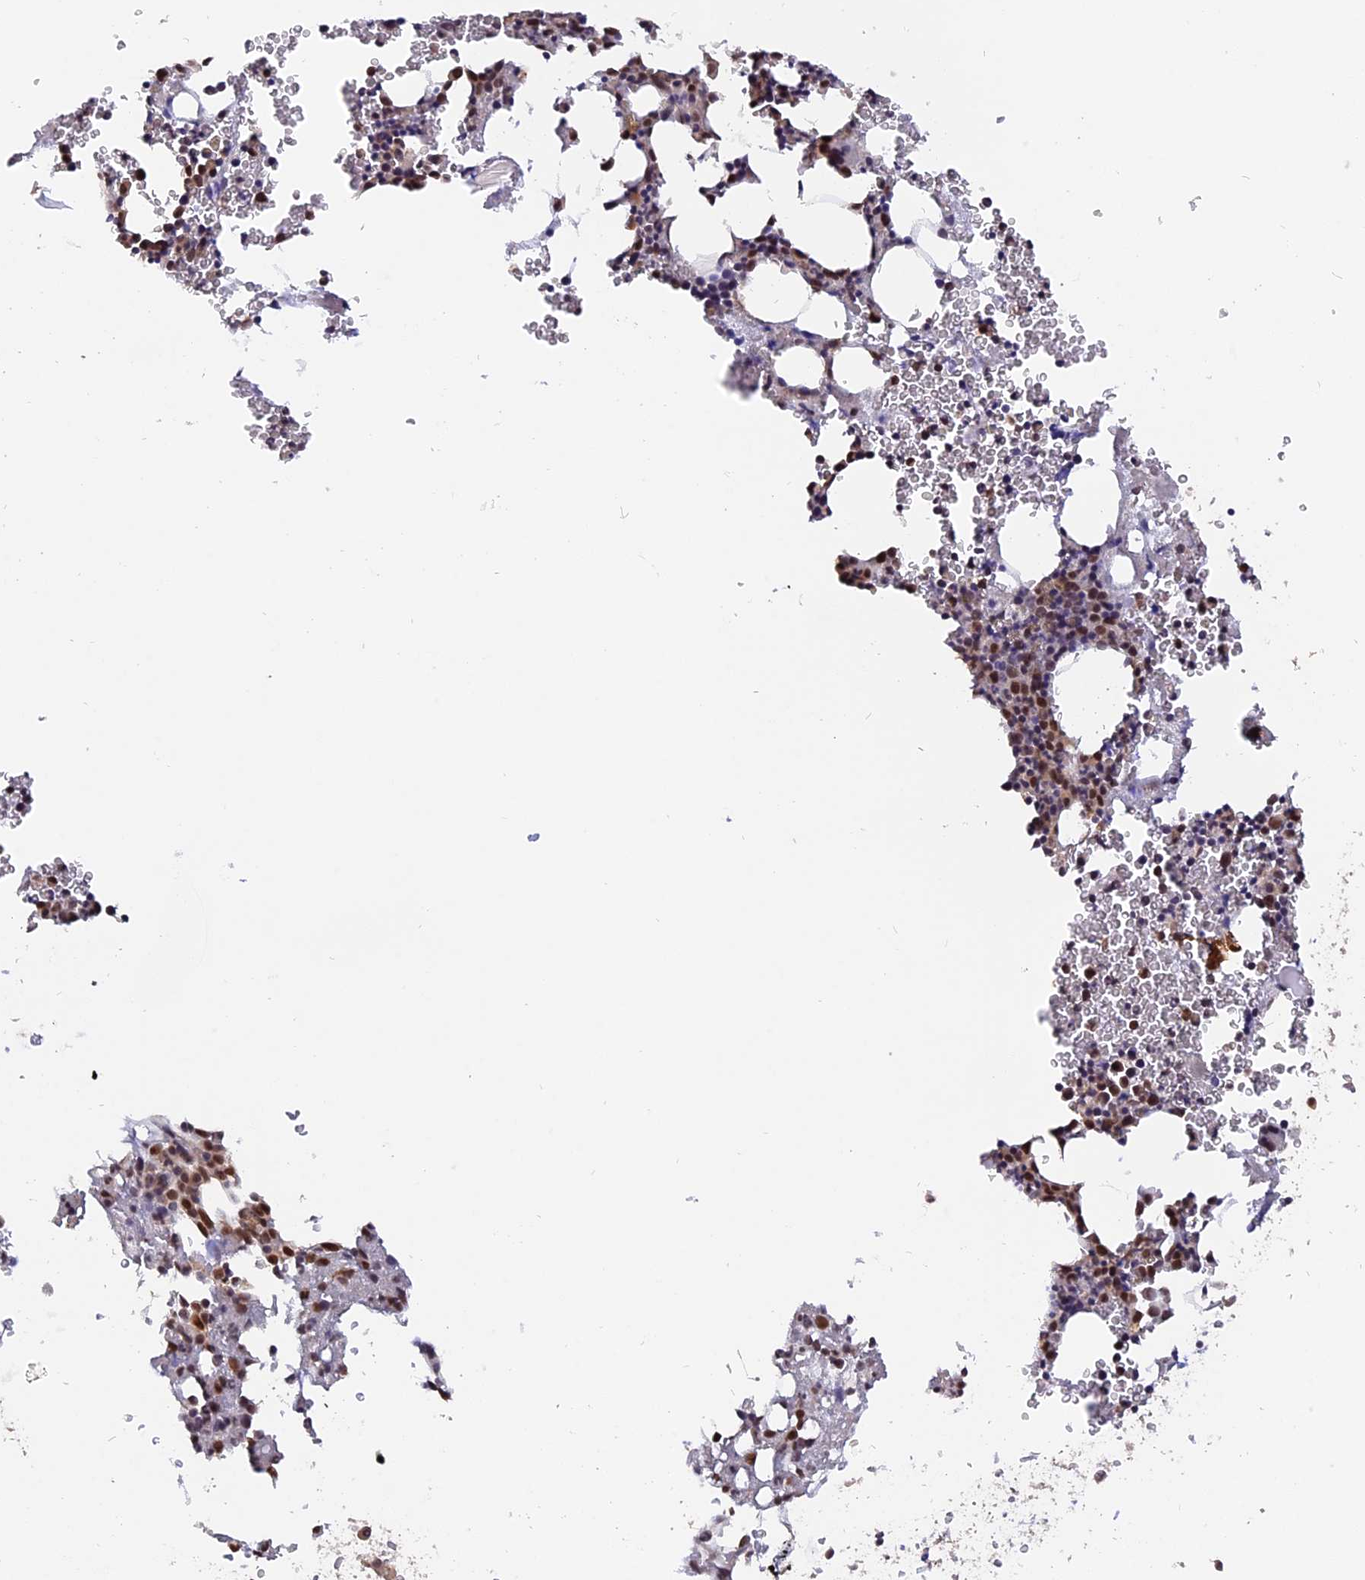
{"staining": {"intensity": "strong", "quantity": "25%-75%", "location": "nuclear"}, "tissue": "bone marrow", "cell_type": "Hematopoietic cells", "image_type": "normal", "snomed": [{"axis": "morphology", "description": "Normal tissue, NOS"}, {"axis": "topography", "description": "Bone marrow"}], "caption": "Hematopoietic cells display high levels of strong nuclear staining in about 25%-75% of cells in normal bone marrow.", "gene": "RFC5", "patient": {"sex": "male", "age": 41}}